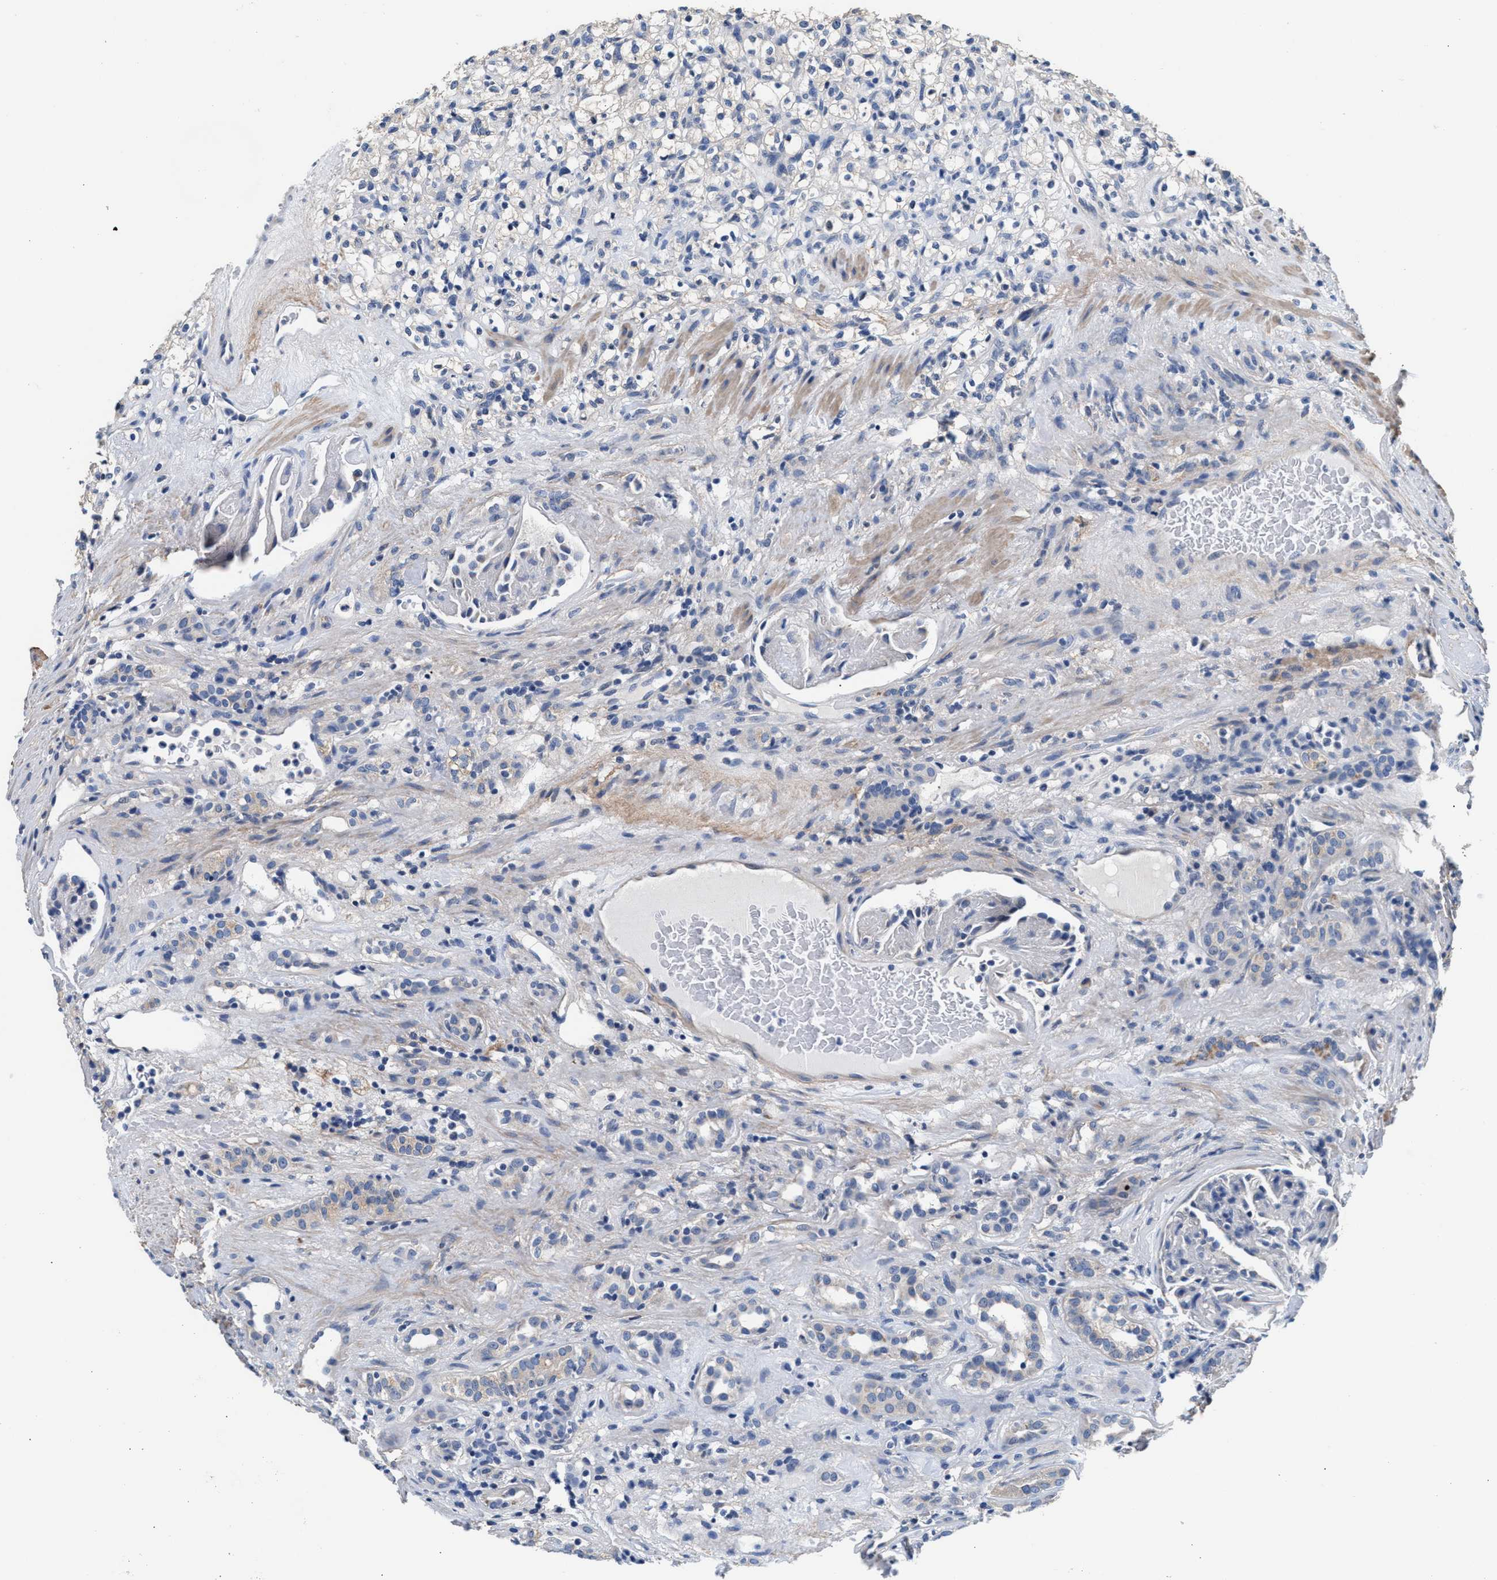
{"staining": {"intensity": "negative", "quantity": "none", "location": "none"}, "tissue": "renal cancer", "cell_type": "Tumor cells", "image_type": "cancer", "snomed": [{"axis": "morphology", "description": "Normal tissue, NOS"}, {"axis": "morphology", "description": "Adenocarcinoma, NOS"}, {"axis": "topography", "description": "Kidney"}], "caption": "DAB immunohistochemical staining of renal cancer (adenocarcinoma) displays no significant staining in tumor cells. Nuclei are stained in blue.", "gene": "MYH3", "patient": {"sex": "female", "age": 72}}